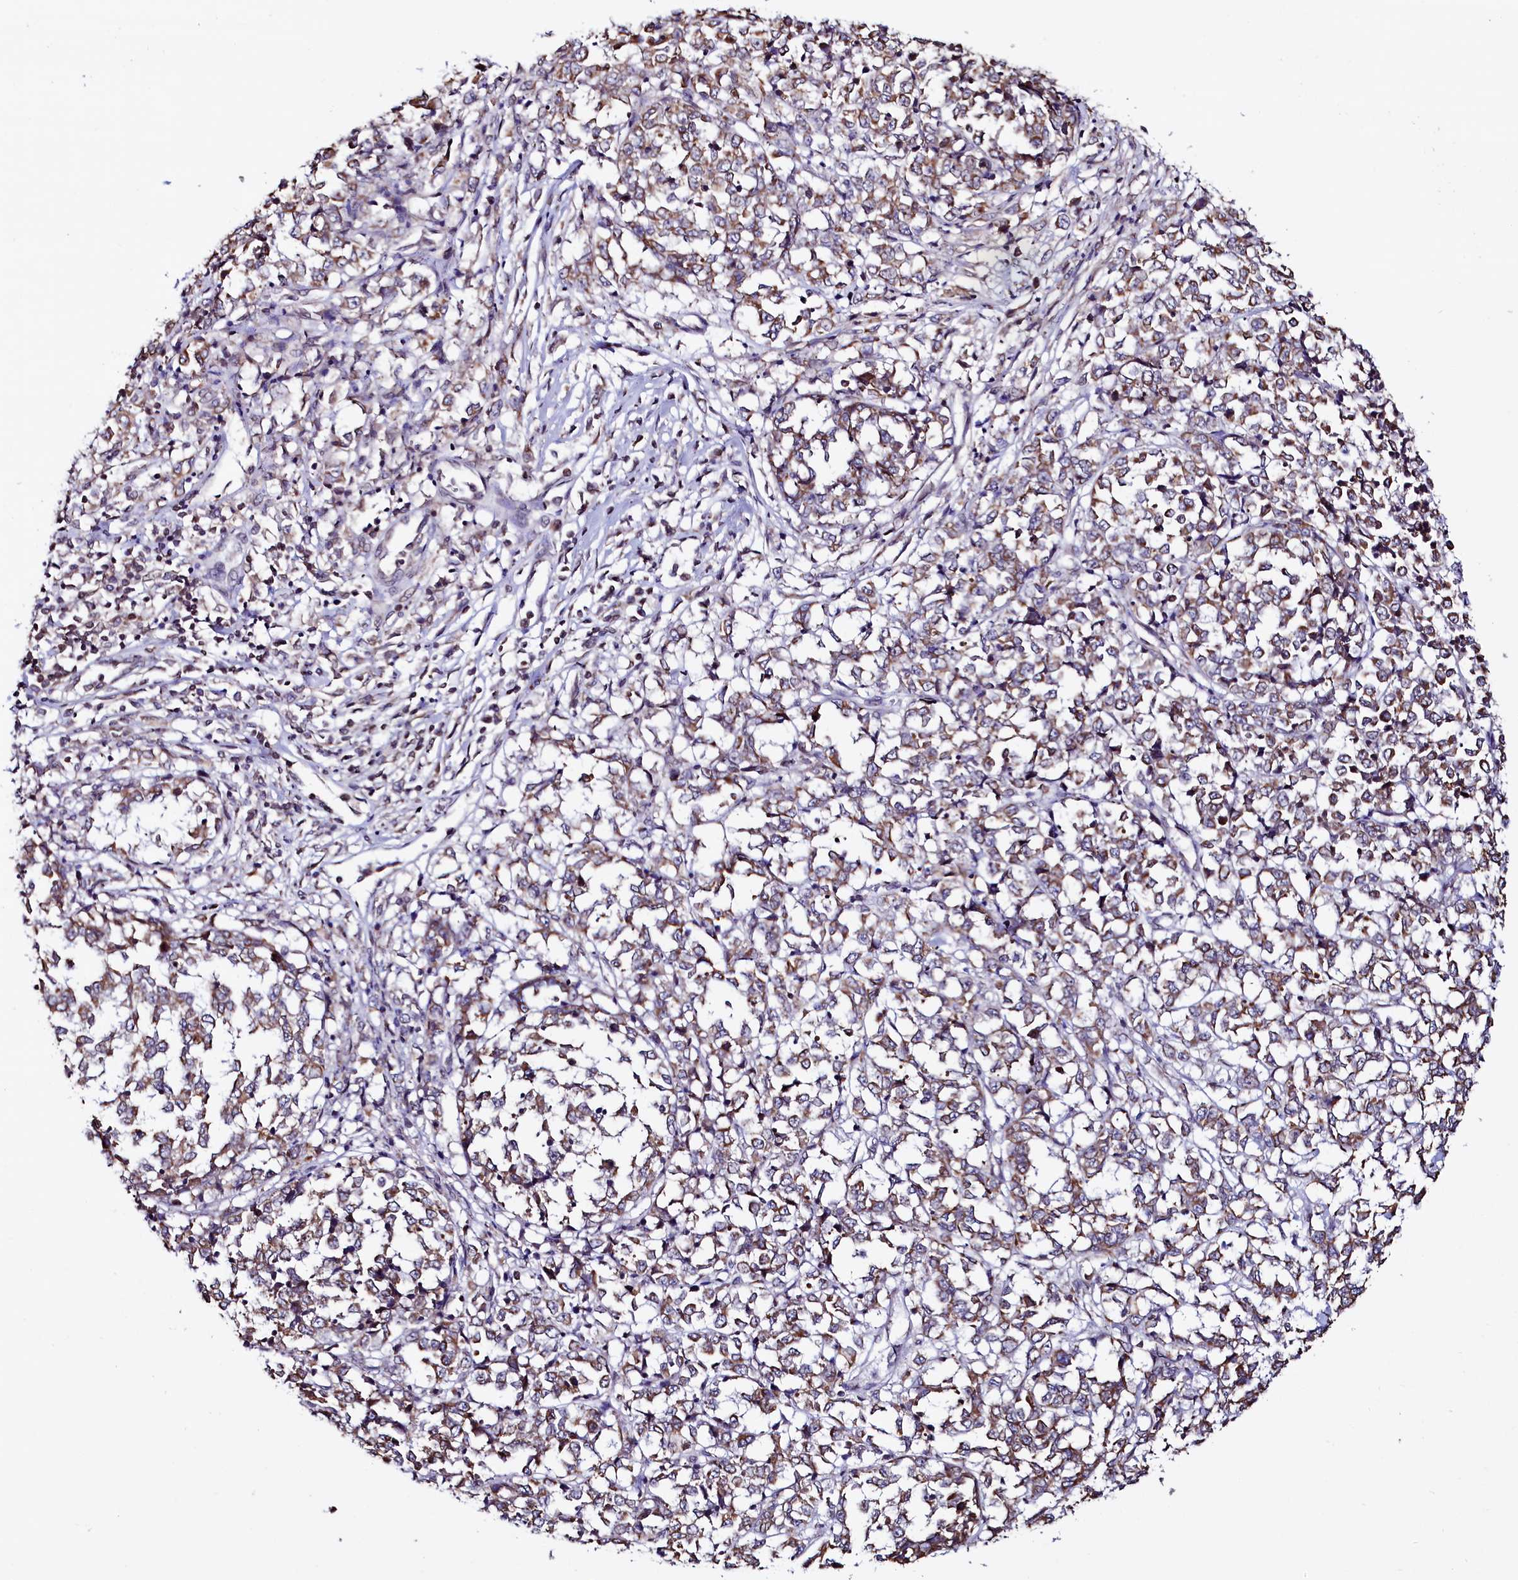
{"staining": {"intensity": "moderate", "quantity": ">75%", "location": "cytoplasmic/membranous"}, "tissue": "melanoma", "cell_type": "Tumor cells", "image_type": "cancer", "snomed": [{"axis": "morphology", "description": "Malignant melanoma, NOS"}, {"axis": "topography", "description": "Skin"}], "caption": "Immunohistochemistry (DAB) staining of melanoma reveals moderate cytoplasmic/membranous protein staining in about >75% of tumor cells.", "gene": "HAND1", "patient": {"sex": "female", "age": 72}}